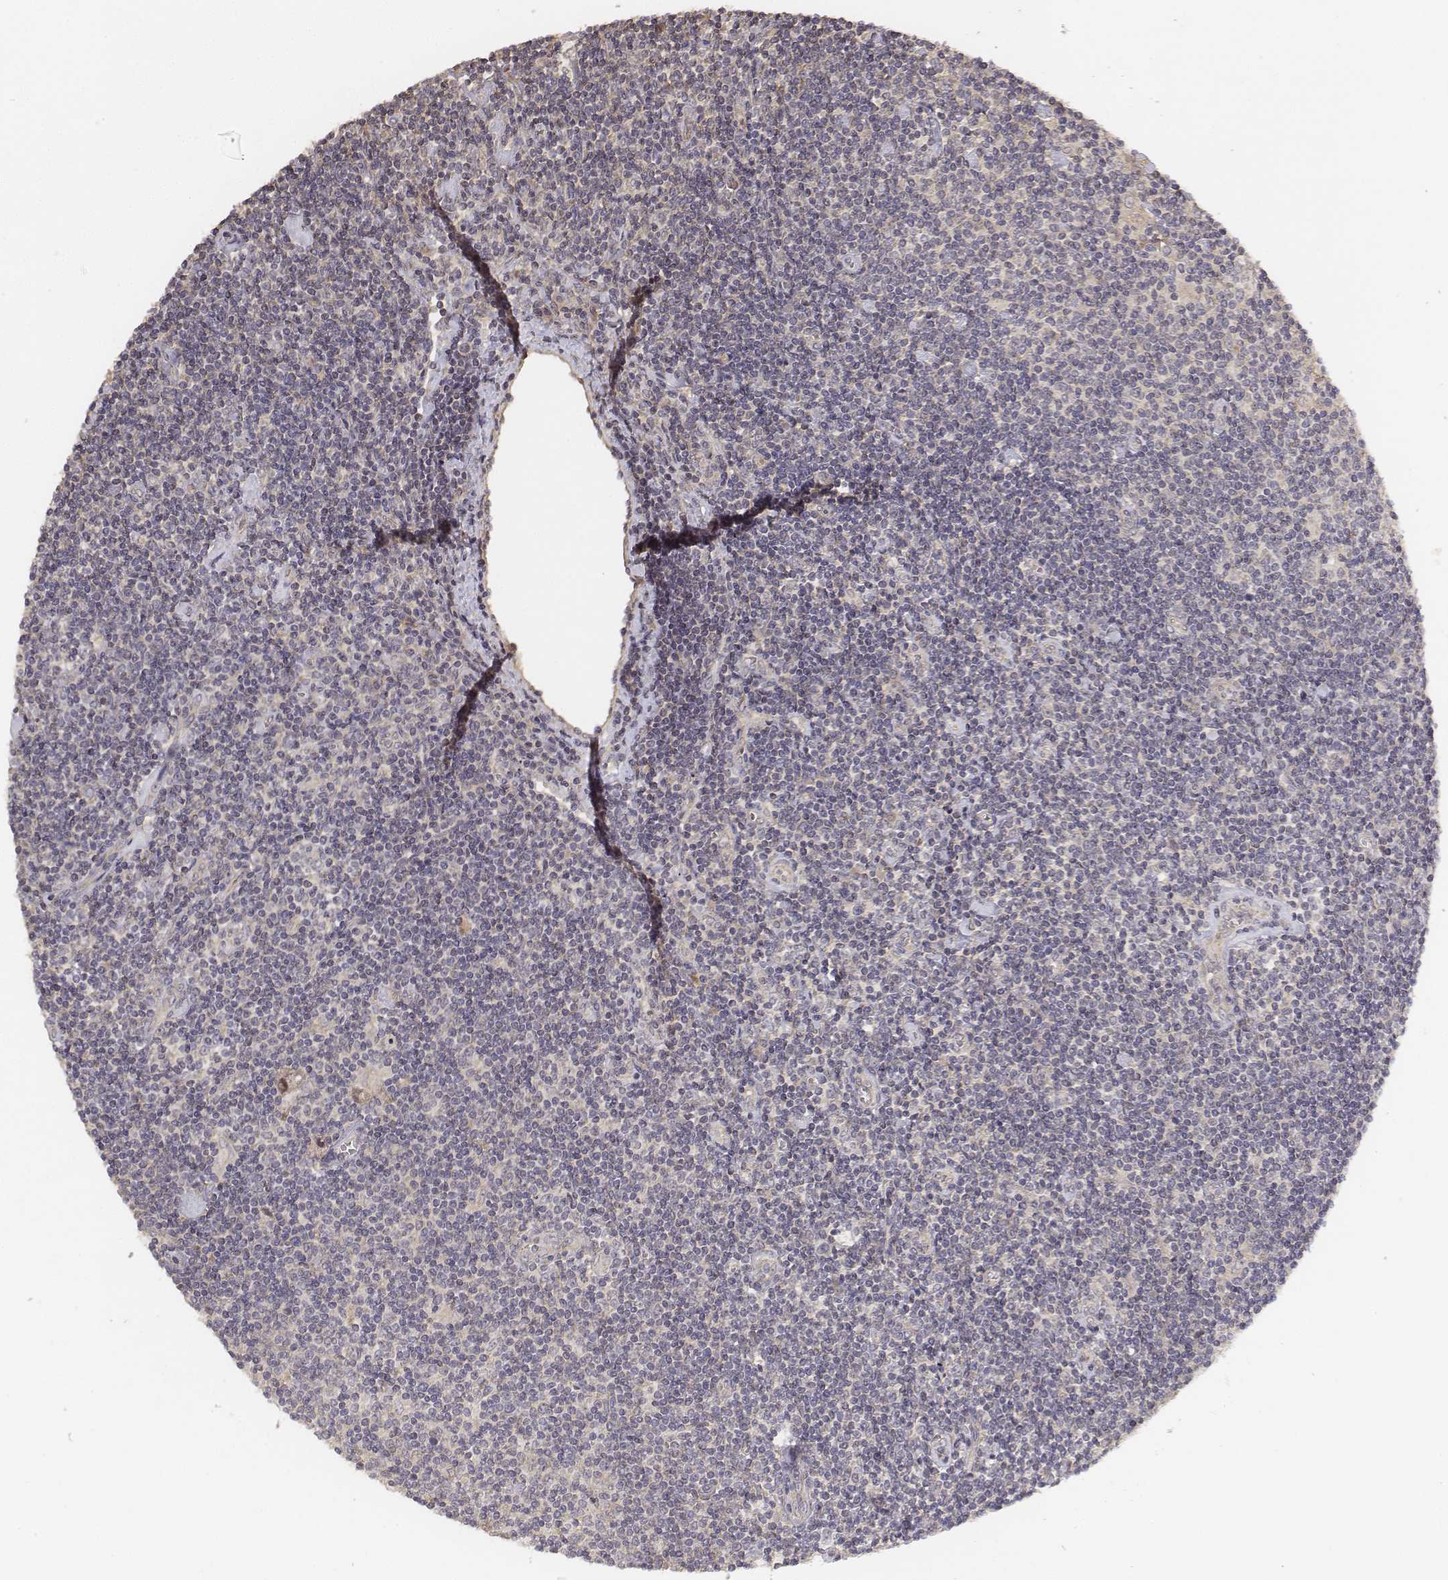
{"staining": {"intensity": "negative", "quantity": "none", "location": "none"}, "tissue": "lymphoma", "cell_type": "Tumor cells", "image_type": "cancer", "snomed": [{"axis": "morphology", "description": "Hodgkin's disease, NOS"}, {"axis": "topography", "description": "Lymph node"}], "caption": "This is an IHC histopathology image of Hodgkin's disease. There is no staining in tumor cells.", "gene": "FBXO21", "patient": {"sex": "male", "age": 40}}